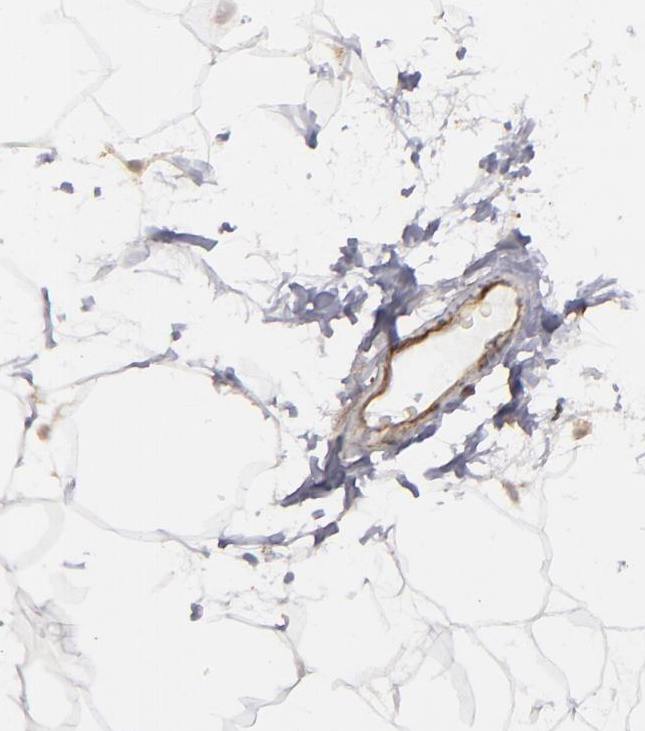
{"staining": {"intensity": "weak", "quantity": "<25%", "location": "none"}, "tissue": "adipose tissue", "cell_type": "Adipocytes", "image_type": "normal", "snomed": [{"axis": "morphology", "description": "Normal tissue, NOS"}, {"axis": "morphology", "description": "Duct carcinoma"}, {"axis": "topography", "description": "Breast"}, {"axis": "topography", "description": "Adipose tissue"}], "caption": "The IHC micrograph has no significant staining in adipocytes of adipose tissue. (Brightfield microscopy of DAB (3,3'-diaminobenzidine) immunohistochemistry (IHC) at high magnification).", "gene": "SEMA3G", "patient": {"sex": "female", "age": 37}}